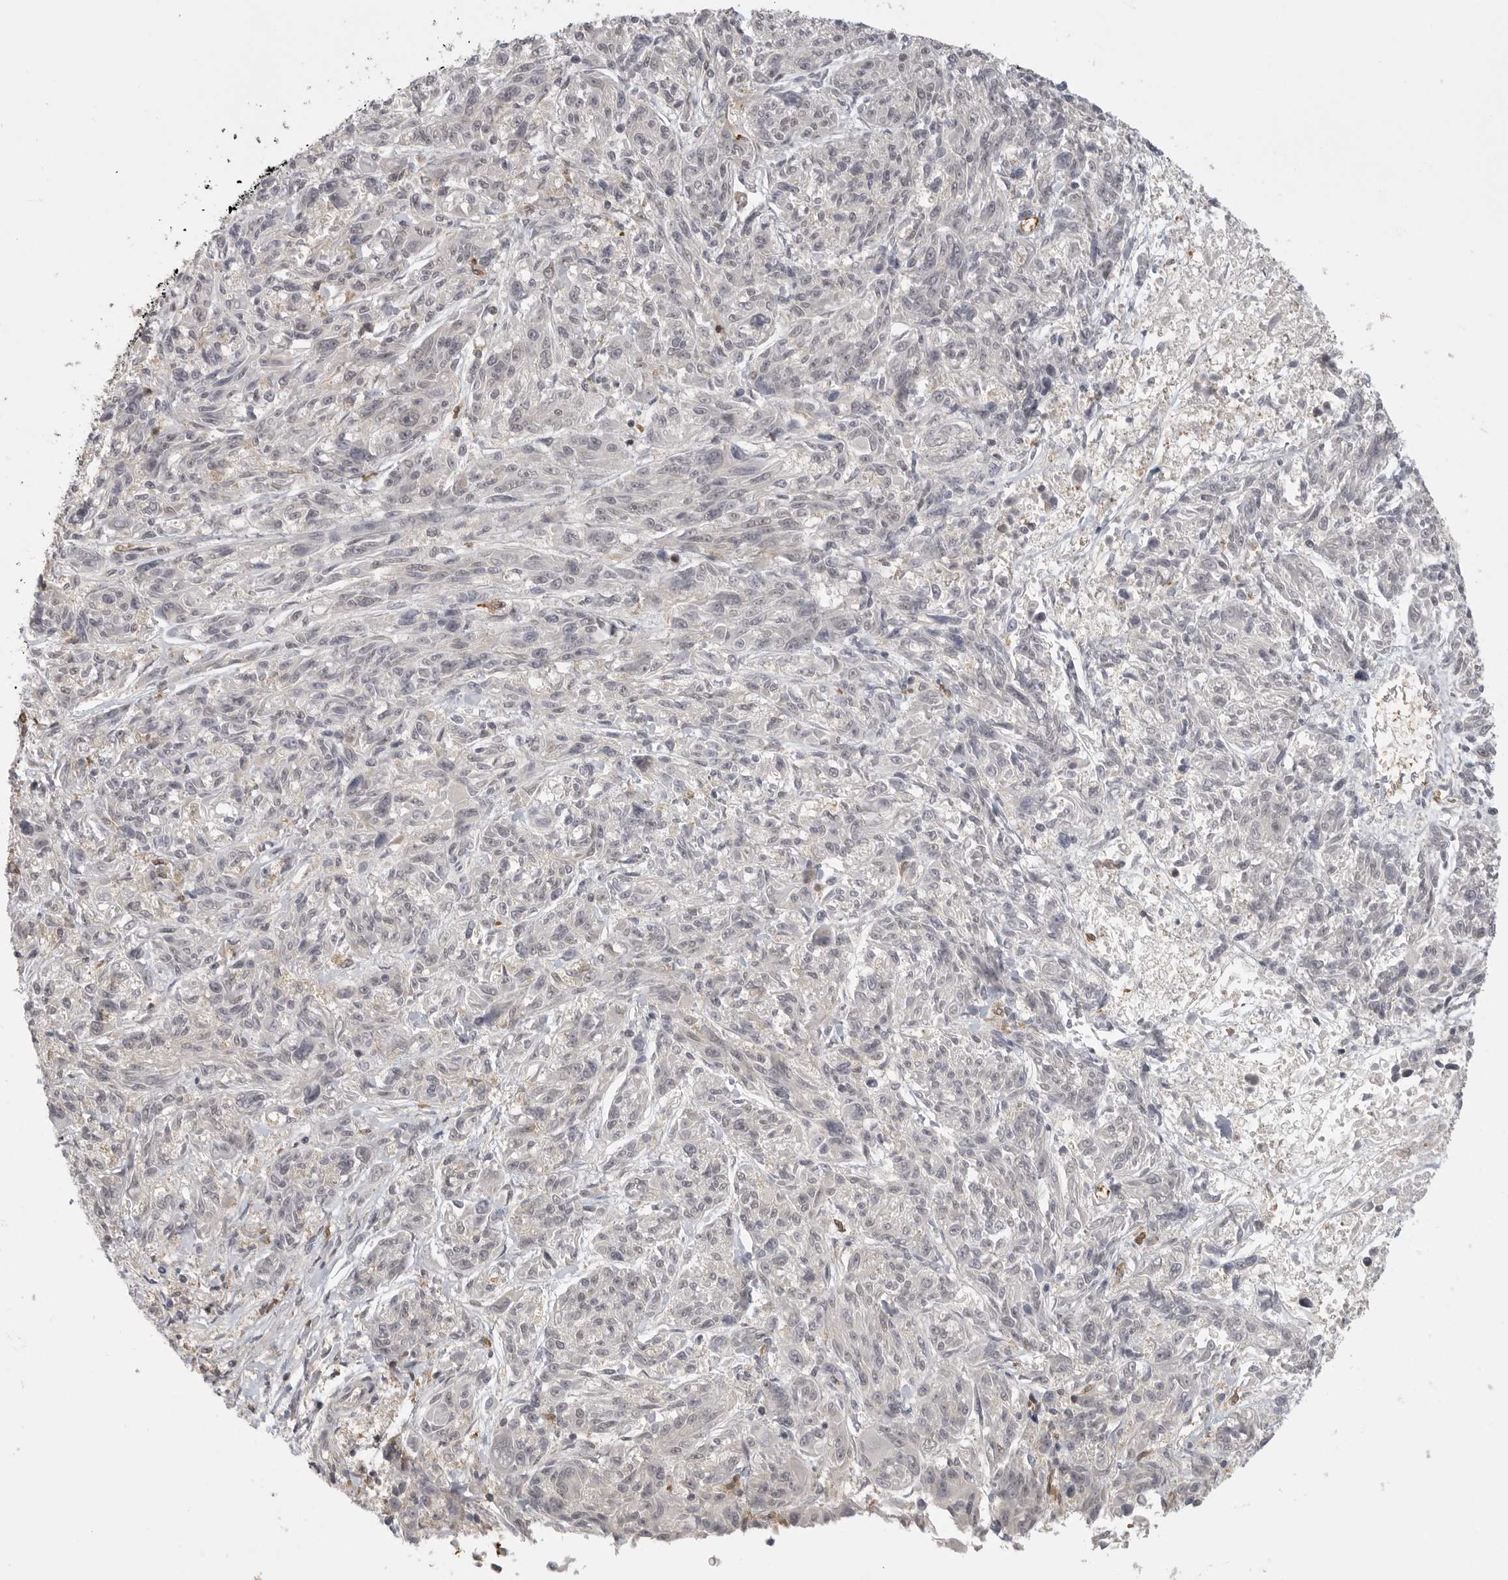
{"staining": {"intensity": "negative", "quantity": "none", "location": "none"}, "tissue": "melanoma", "cell_type": "Tumor cells", "image_type": "cancer", "snomed": [{"axis": "morphology", "description": "Malignant melanoma, NOS"}, {"axis": "topography", "description": "Skin"}], "caption": "This image is of malignant melanoma stained with immunohistochemistry to label a protein in brown with the nuclei are counter-stained blue. There is no expression in tumor cells.", "gene": "DBNL", "patient": {"sex": "male", "age": 53}}